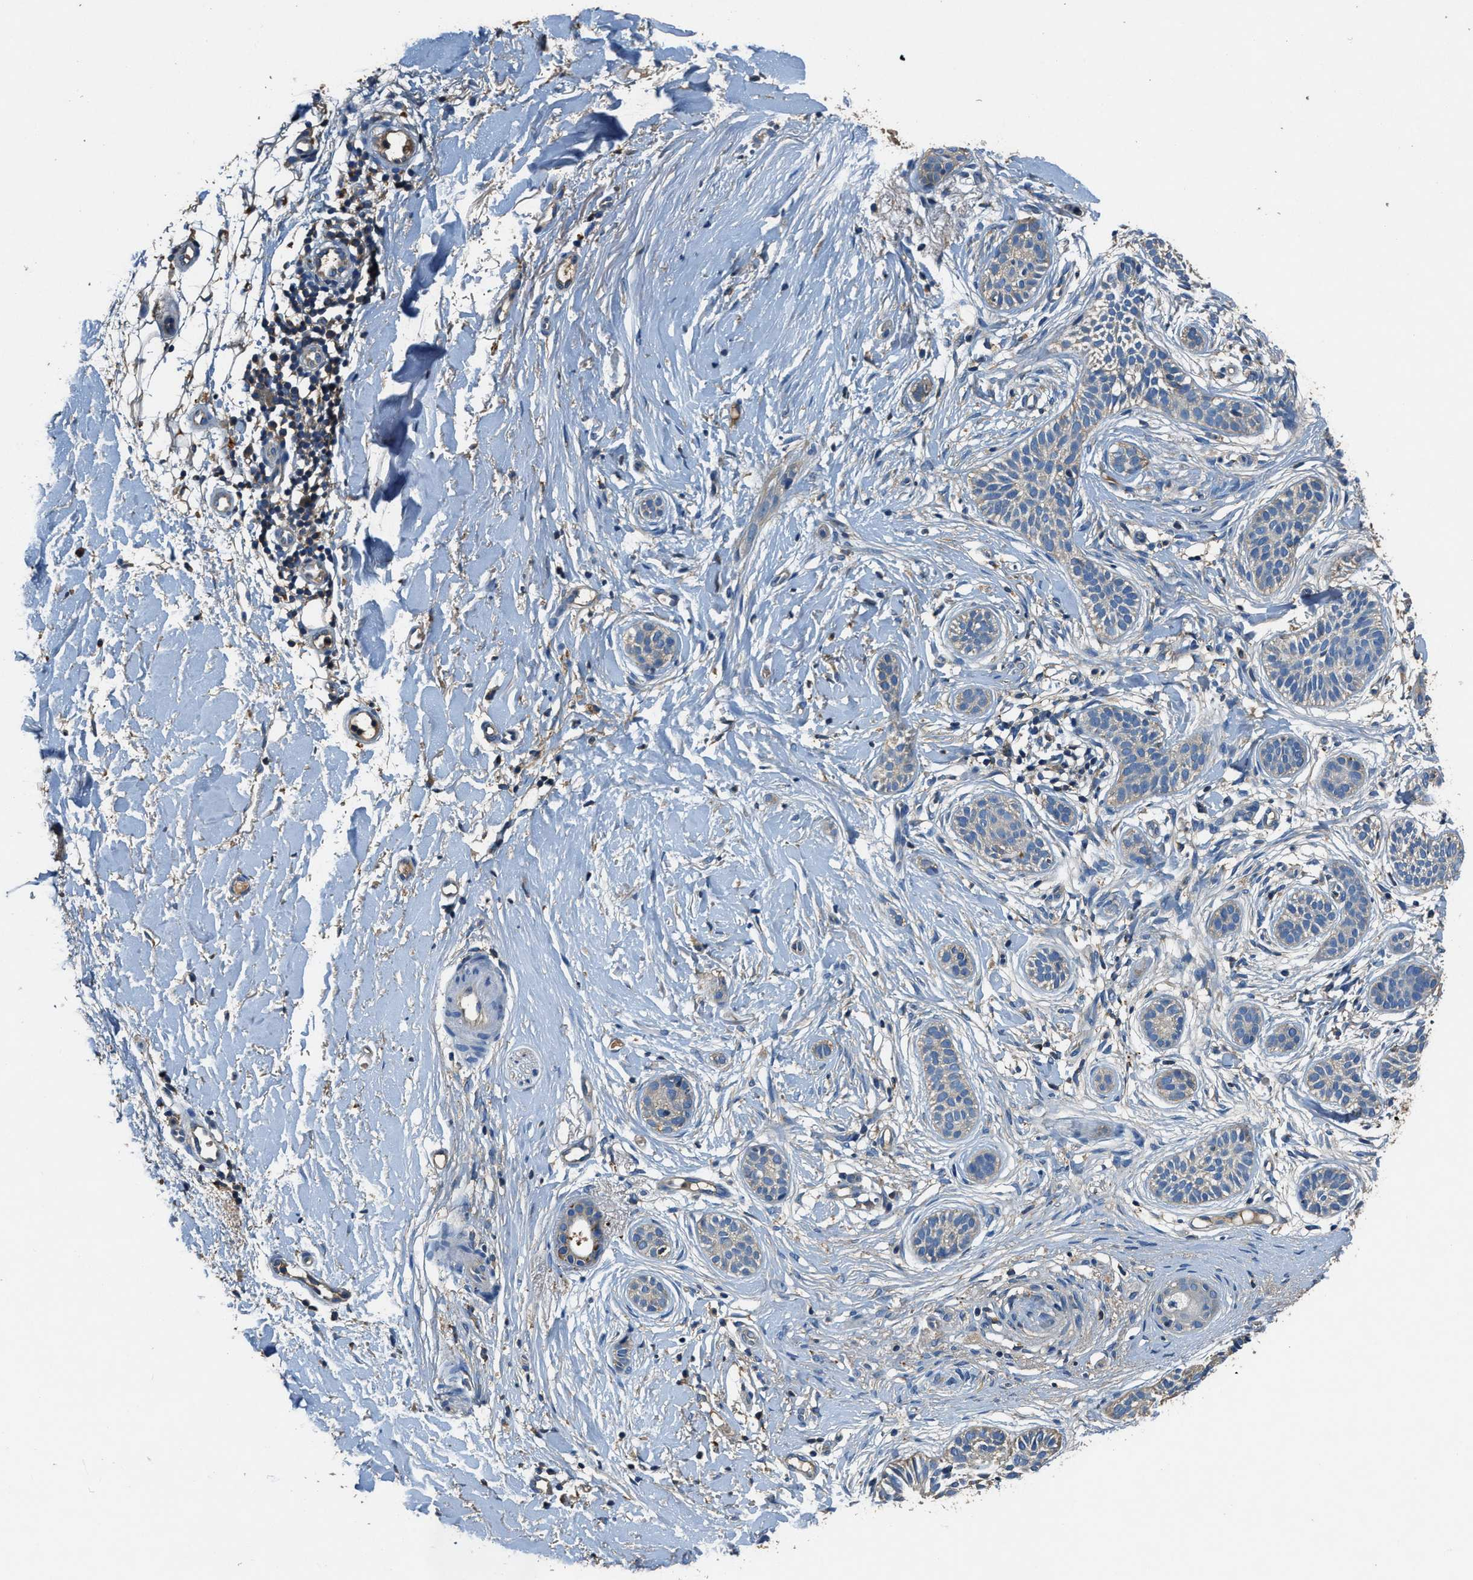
{"staining": {"intensity": "weak", "quantity": "<25%", "location": "cytoplasmic/membranous"}, "tissue": "skin cancer", "cell_type": "Tumor cells", "image_type": "cancer", "snomed": [{"axis": "morphology", "description": "Normal tissue, NOS"}, {"axis": "morphology", "description": "Basal cell carcinoma"}, {"axis": "topography", "description": "Skin"}], "caption": "An immunohistochemistry photomicrograph of skin cancer (basal cell carcinoma) is shown. There is no staining in tumor cells of skin cancer (basal cell carcinoma).", "gene": "BLOC1S1", "patient": {"sex": "male", "age": 63}}